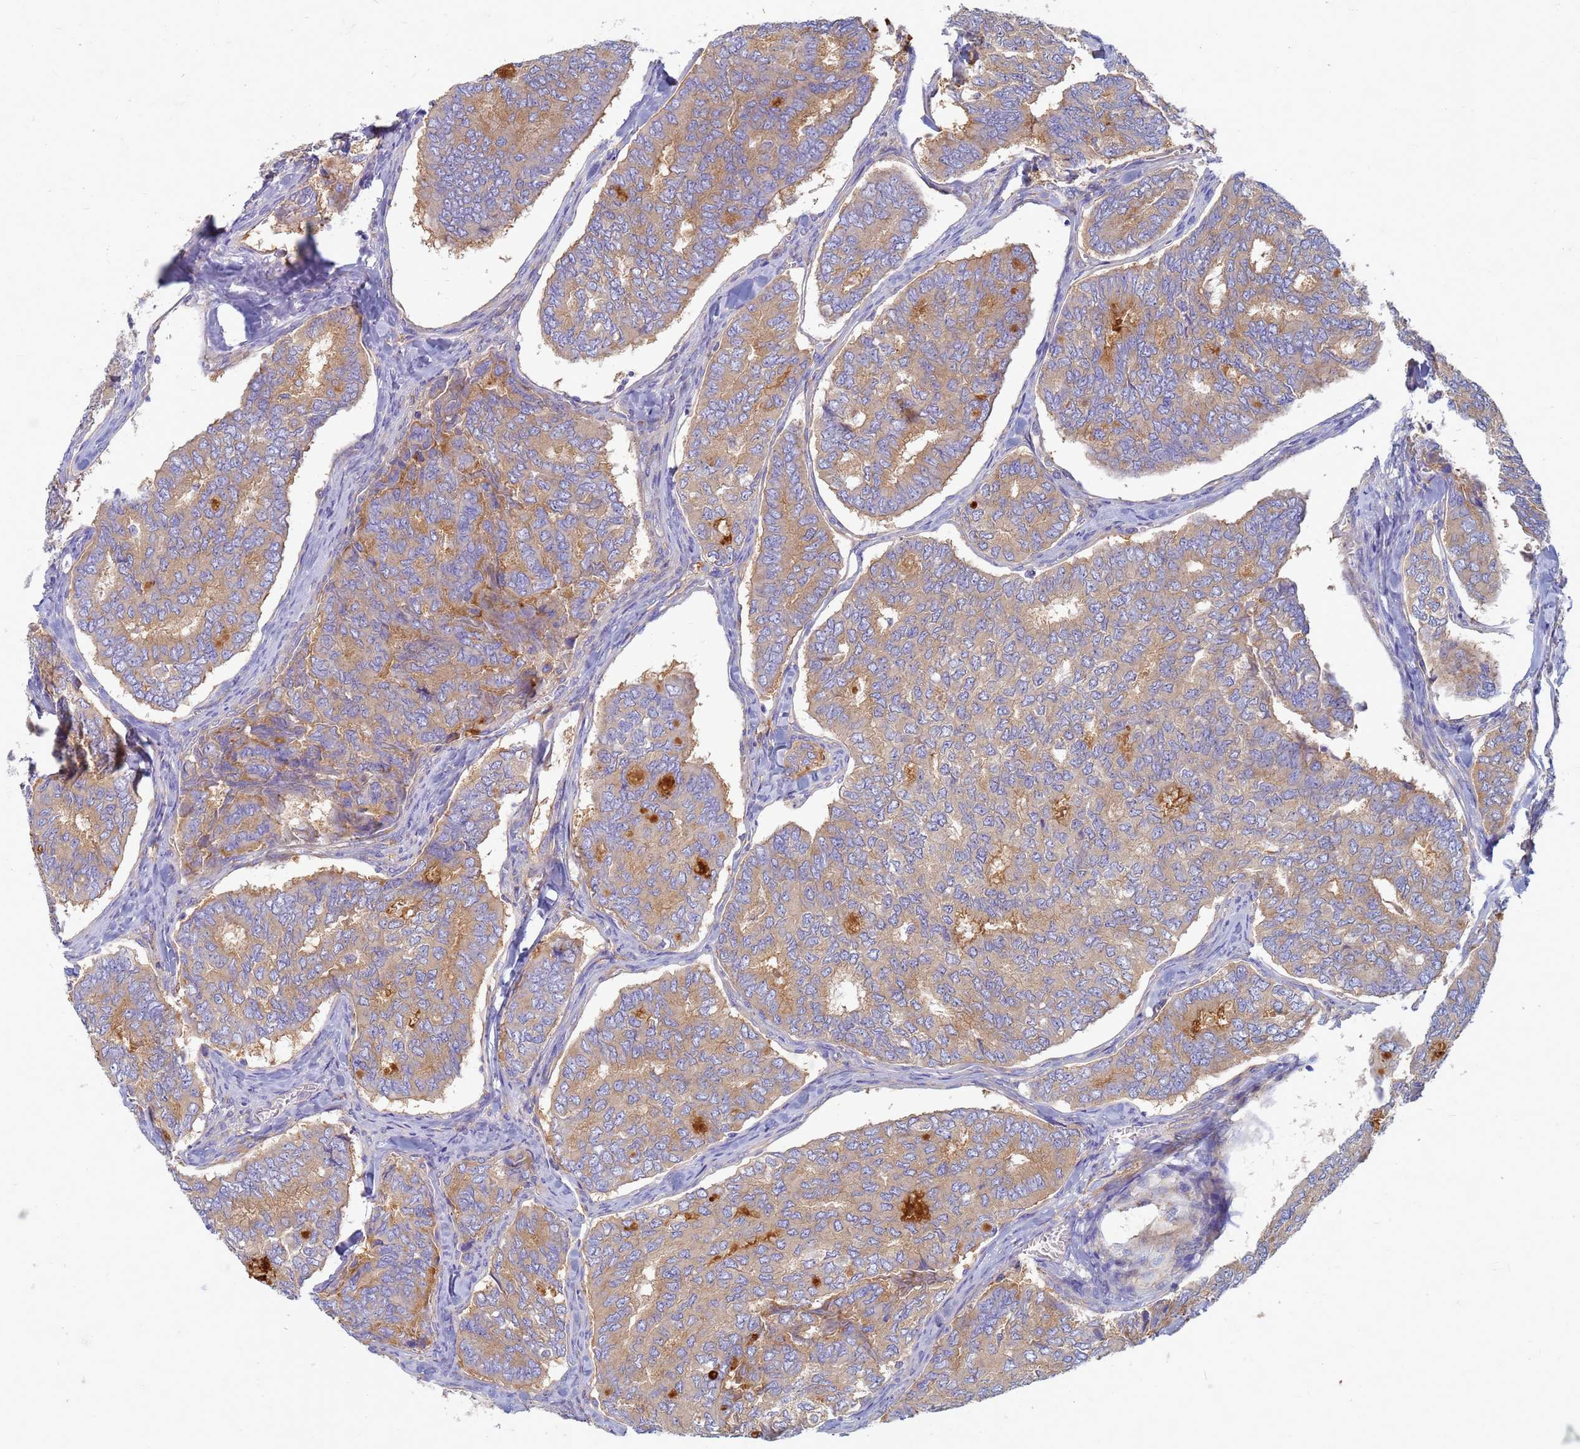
{"staining": {"intensity": "weak", "quantity": ">75%", "location": "cytoplasmic/membranous"}, "tissue": "thyroid cancer", "cell_type": "Tumor cells", "image_type": "cancer", "snomed": [{"axis": "morphology", "description": "Papillary adenocarcinoma, NOS"}, {"axis": "topography", "description": "Thyroid gland"}], "caption": "Immunohistochemistry of human papillary adenocarcinoma (thyroid) shows low levels of weak cytoplasmic/membranous staining in about >75% of tumor cells.", "gene": "EEA1", "patient": {"sex": "female", "age": 35}}